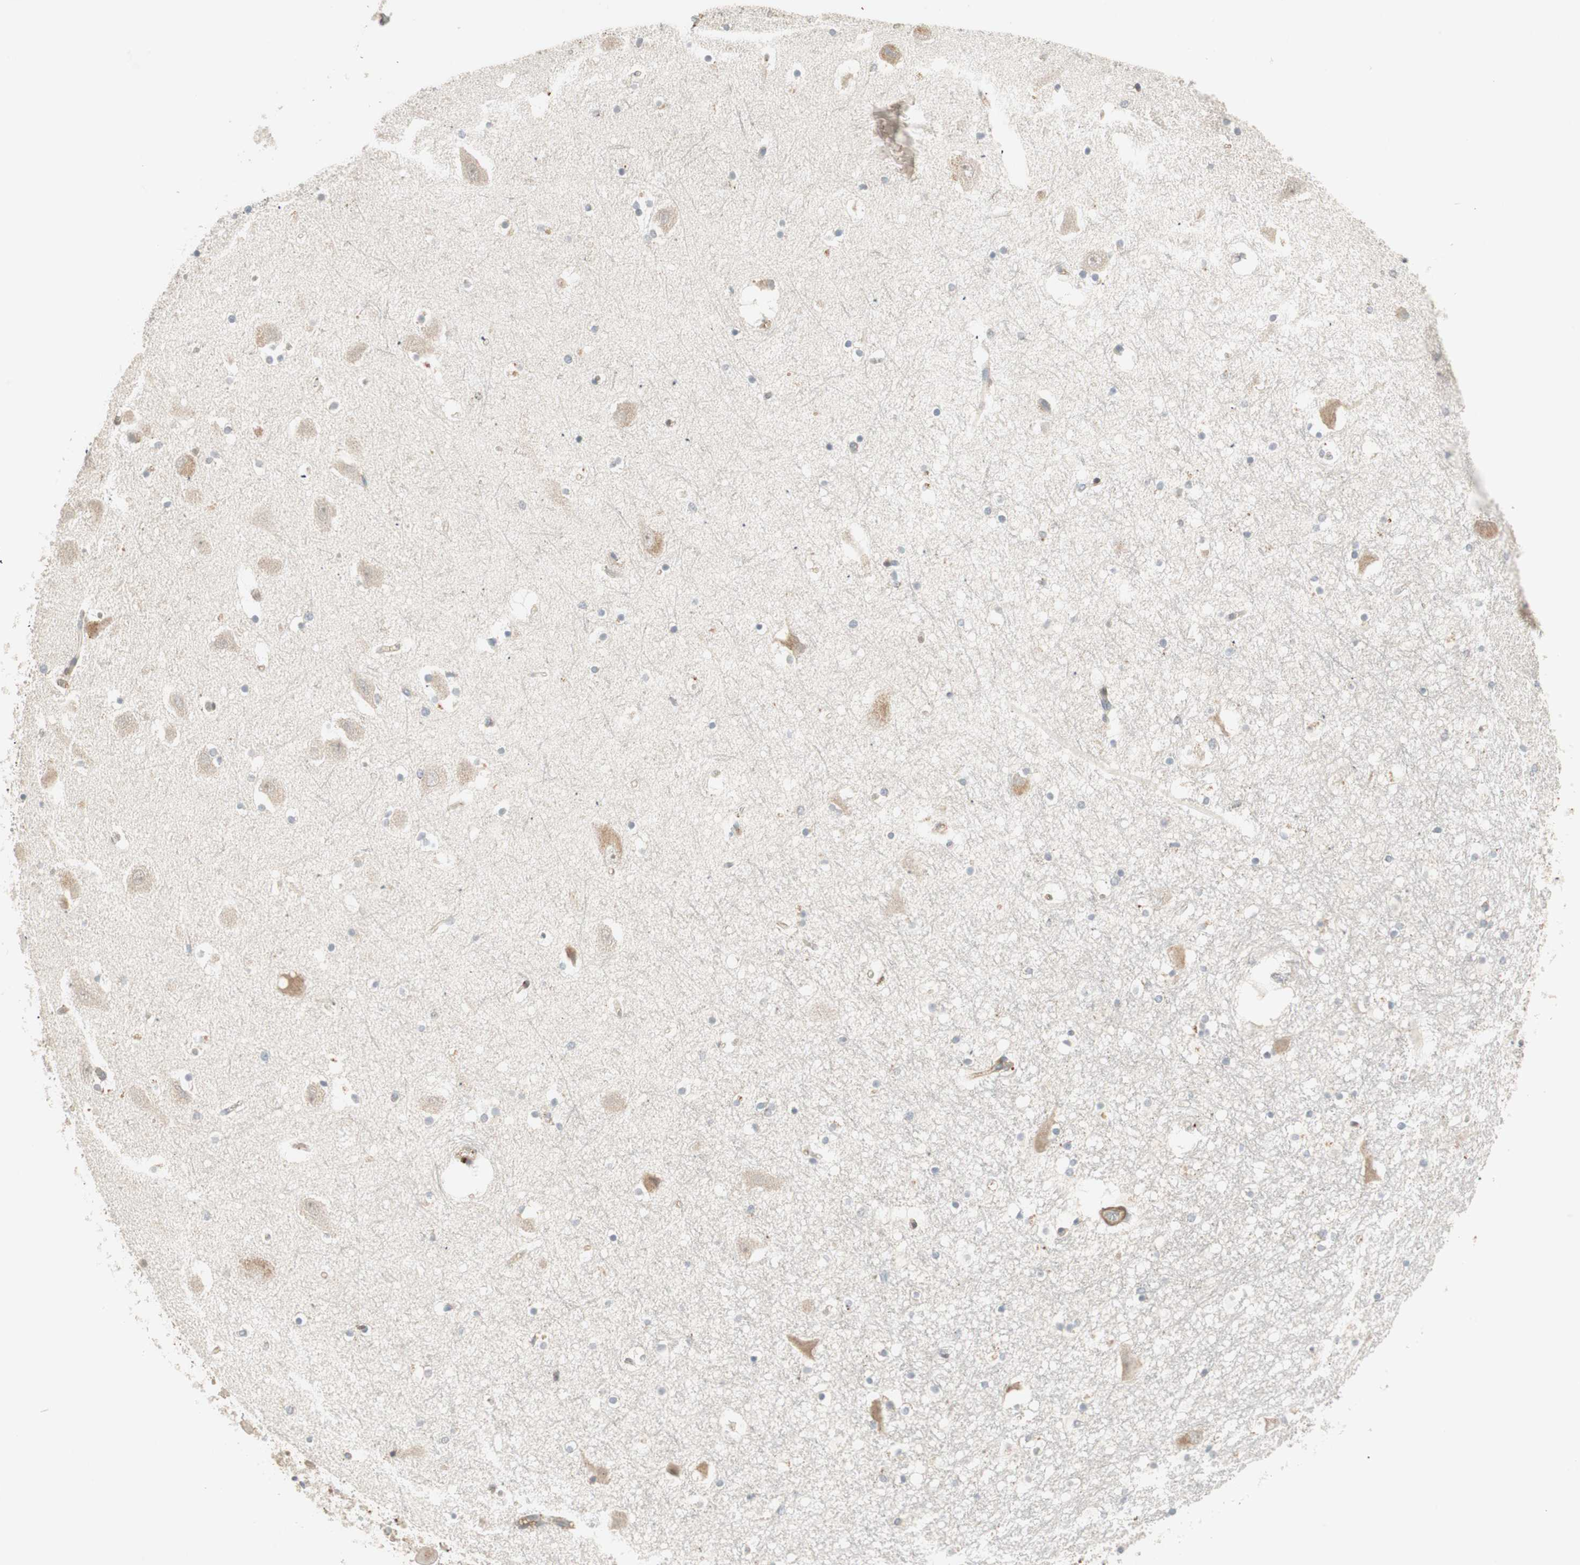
{"staining": {"intensity": "negative", "quantity": "none", "location": "none"}, "tissue": "hippocampus", "cell_type": "Glial cells", "image_type": "normal", "snomed": [{"axis": "morphology", "description": "Normal tissue, NOS"}, {"axis": "topography", "description": "Hippocampus"}], "caption": "The micrograph exhibits no staining of glial cells in unremarkable hippocampus. (Stains: DAB (3,3'-diaminobenzidine) immunohistochemistry with hematoxylin counter stain, Microscopy: brightfield microscopy at high magnification).", "gene": "SFRP1", "patient": {"sex": "male", "age": 45}}